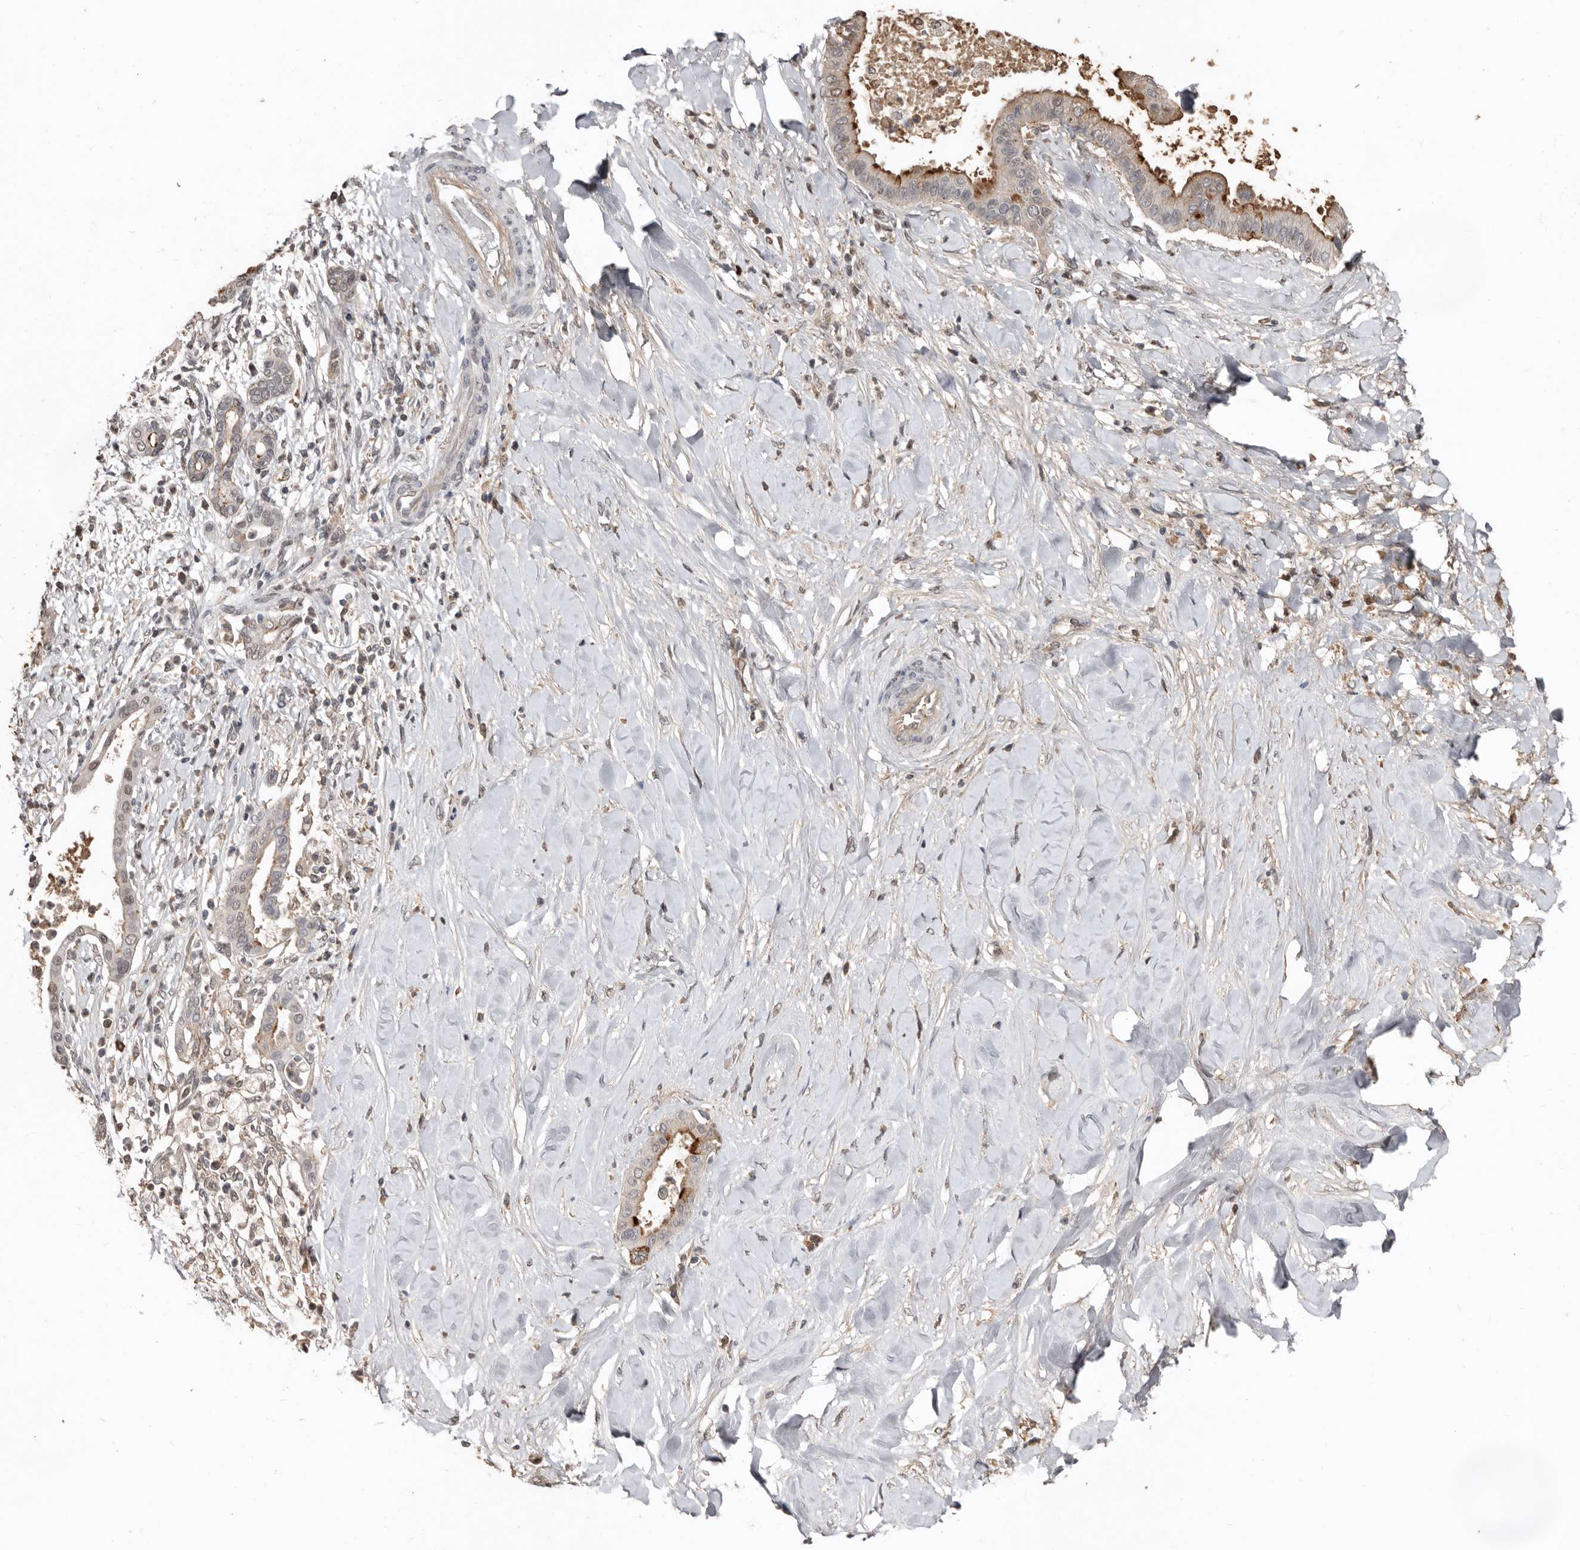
{"staining": {"intensity": "strong", "quantity": "<25%", "location": "cytoplasmic/membranous"}, "tissue": "liver cancer", "cell_type": "Tumor cells", "image_type": "cancer", "snomed": [{"axis": "morphology", "description": "Cholangiocarcinoma"}, {"axis": "topography", "description": "Liver"}], "caption": "The image displays a brown stain indicating the presence of a protein in the cytoplasmic/membranous of tumor cells in liver cholangiocarcinoma.", "gene": "LRGUK", "patient": {"sex": "female", "age": 54}}